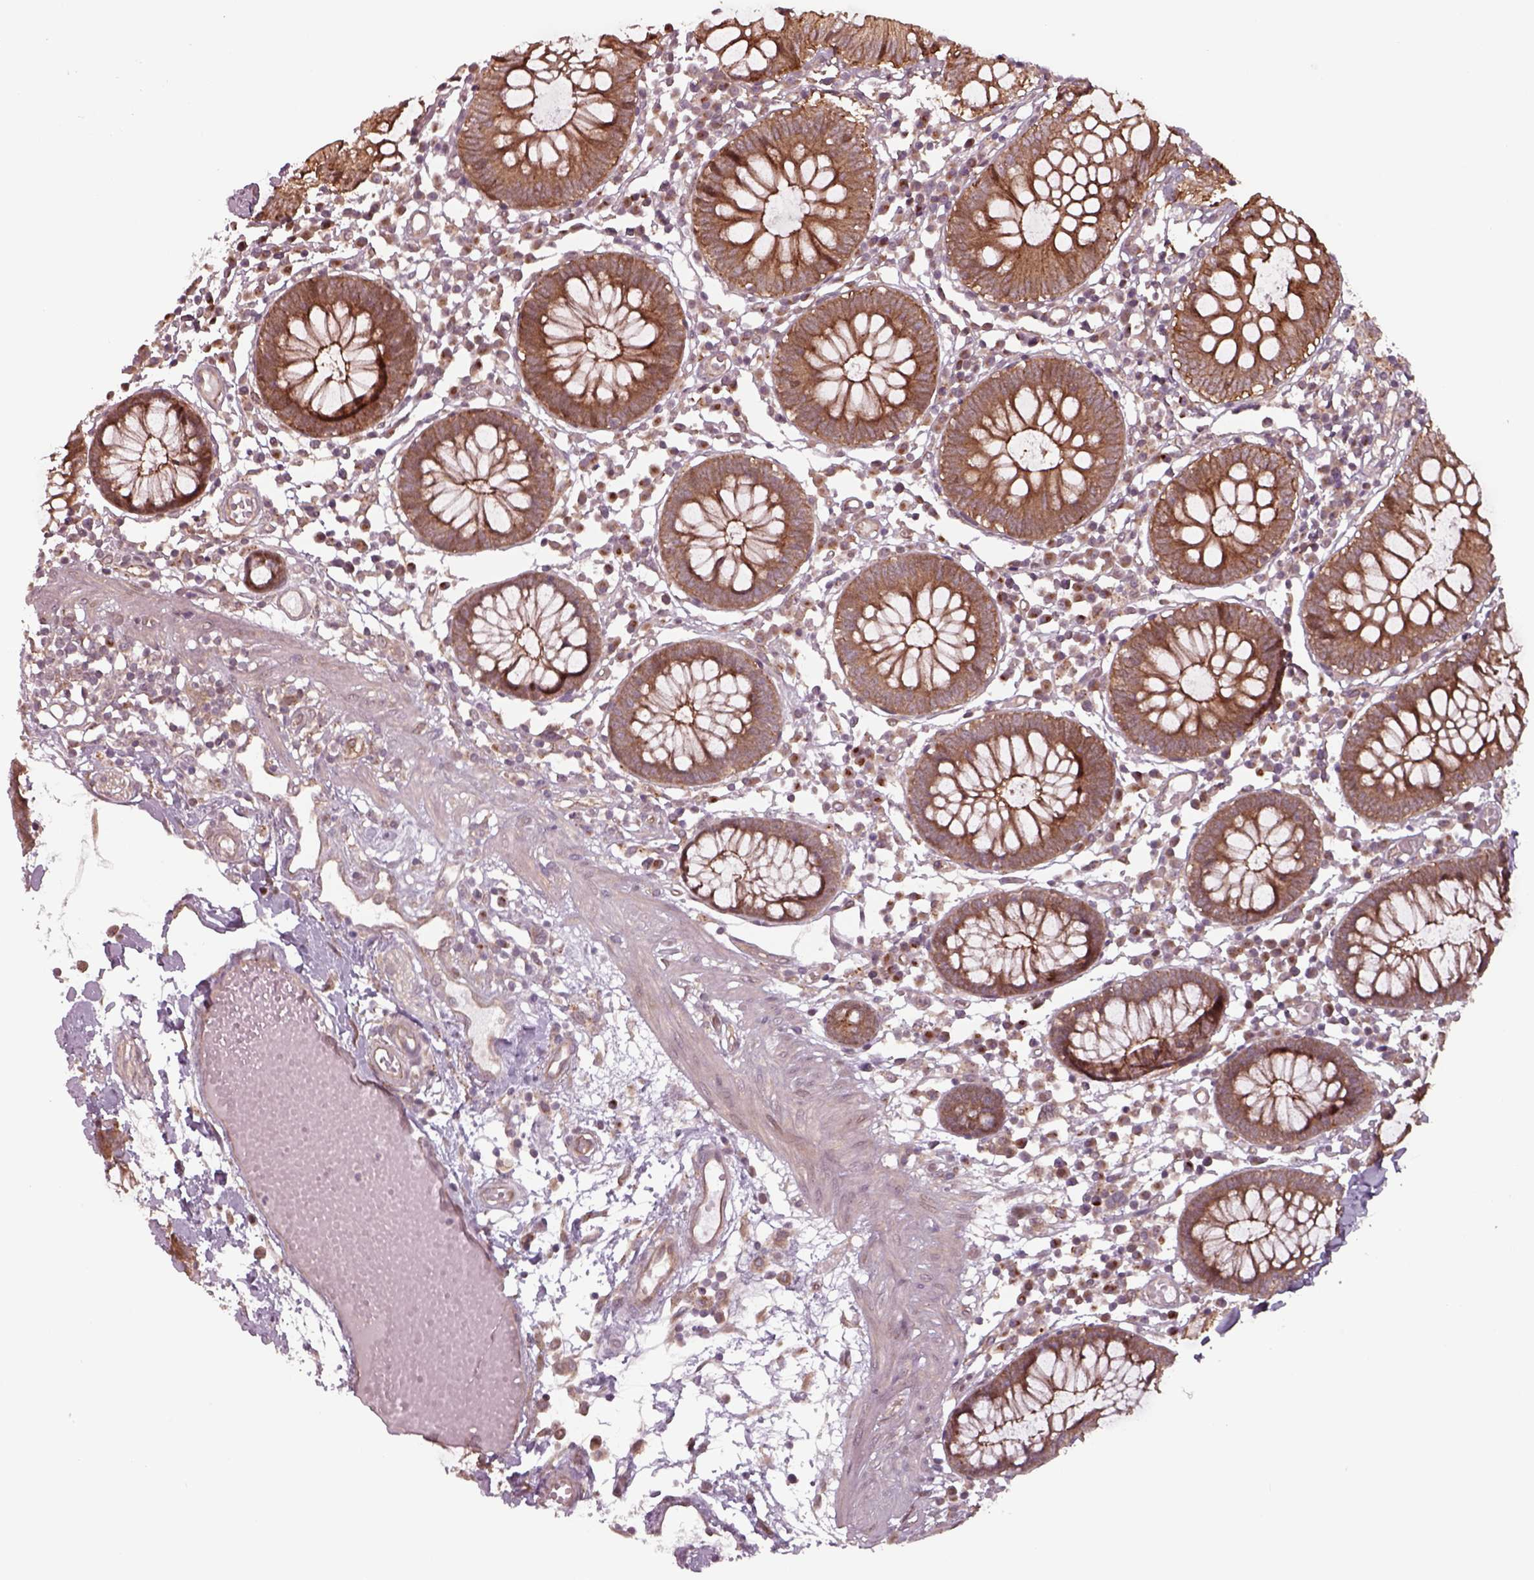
{"staining": {"intensity": "weak", "quantity": ">75%", "location": "cytoplasmic/membranous"}, "tissue": "colon", "cell_type": "Endothelial cells", "image_type": "normal", "snomed": [{"axis": "morphology", "description": "Normal tissue, NOS"}, {"axis": "morphology", "description": "Adenocarcinoma, NOS"}, {"axis": "topography", "description": "Colon"}], "caption": "Immunohistochemistry micrograph of benign colon: human colon stained using immunohistochemistry (IHC) shows low levels of weak protein expression localized specifically in the cytoplasmic/membranous of endothelial cells, appearing as a cytoplasmic/membranous brown color.", "gene": "CHMP3", "patient": {"sex": "male", "age": 83}}